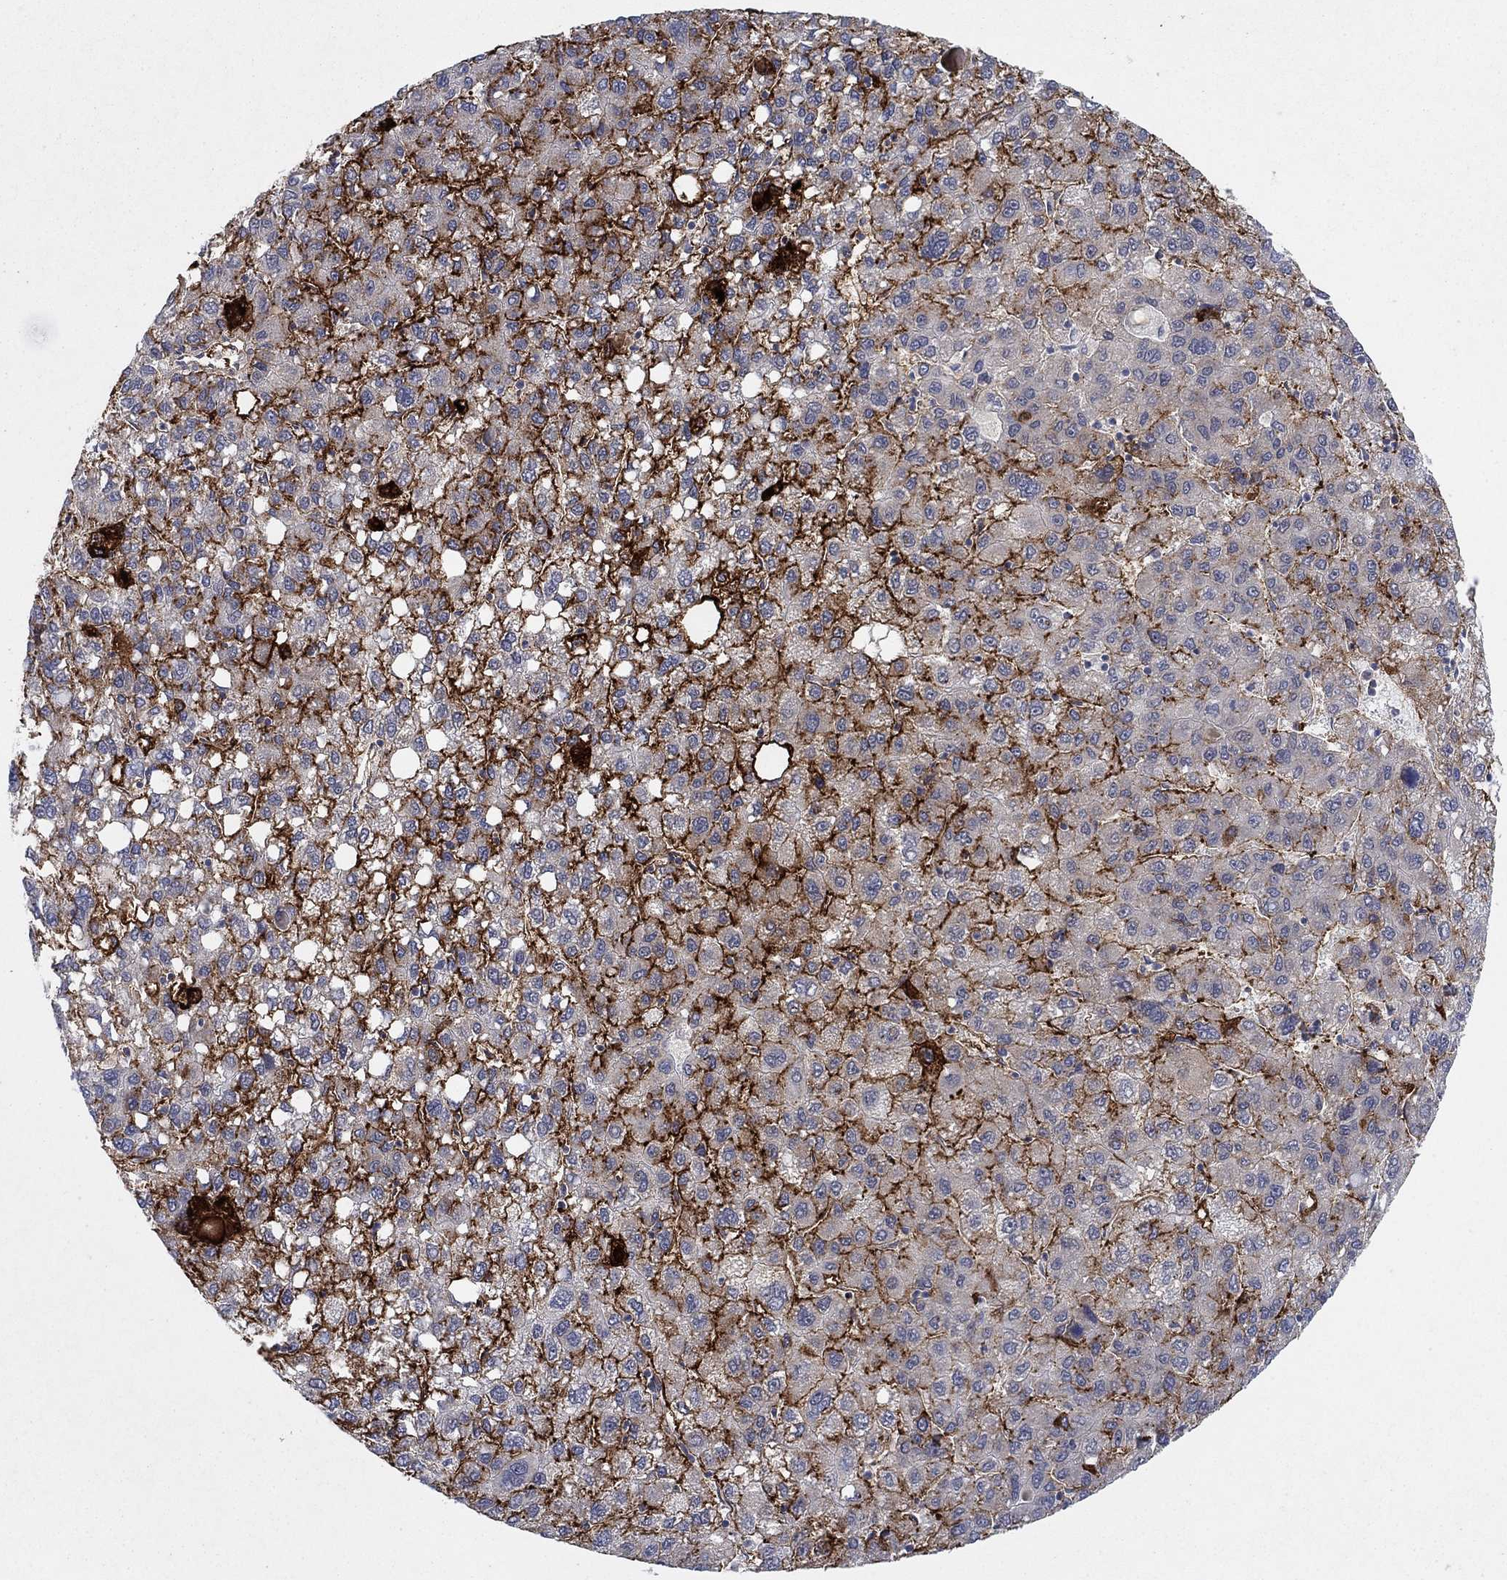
{"staining": {"intensity": "strong", "quantity": "25%-75%", "location": "cytoplasmic/membranous"}, "tissue": "liver cancer", "cell_type": "Tumor cells", "image_type": "cancer", "snomed": [{"axis": "morphology", "description": "Carcinoma, Hepatocellular, NOS"}, {"axis": "topography", "description": "Liver"}], "caption": "The histopathology image displays a brown stain indicating the presence of a protein in the cytoplasmic/membranous of tumor cells in hepatocellular carcinoma (liver).", "gene": "SDC1", "patient": {"sex": "female", "age": 82}}